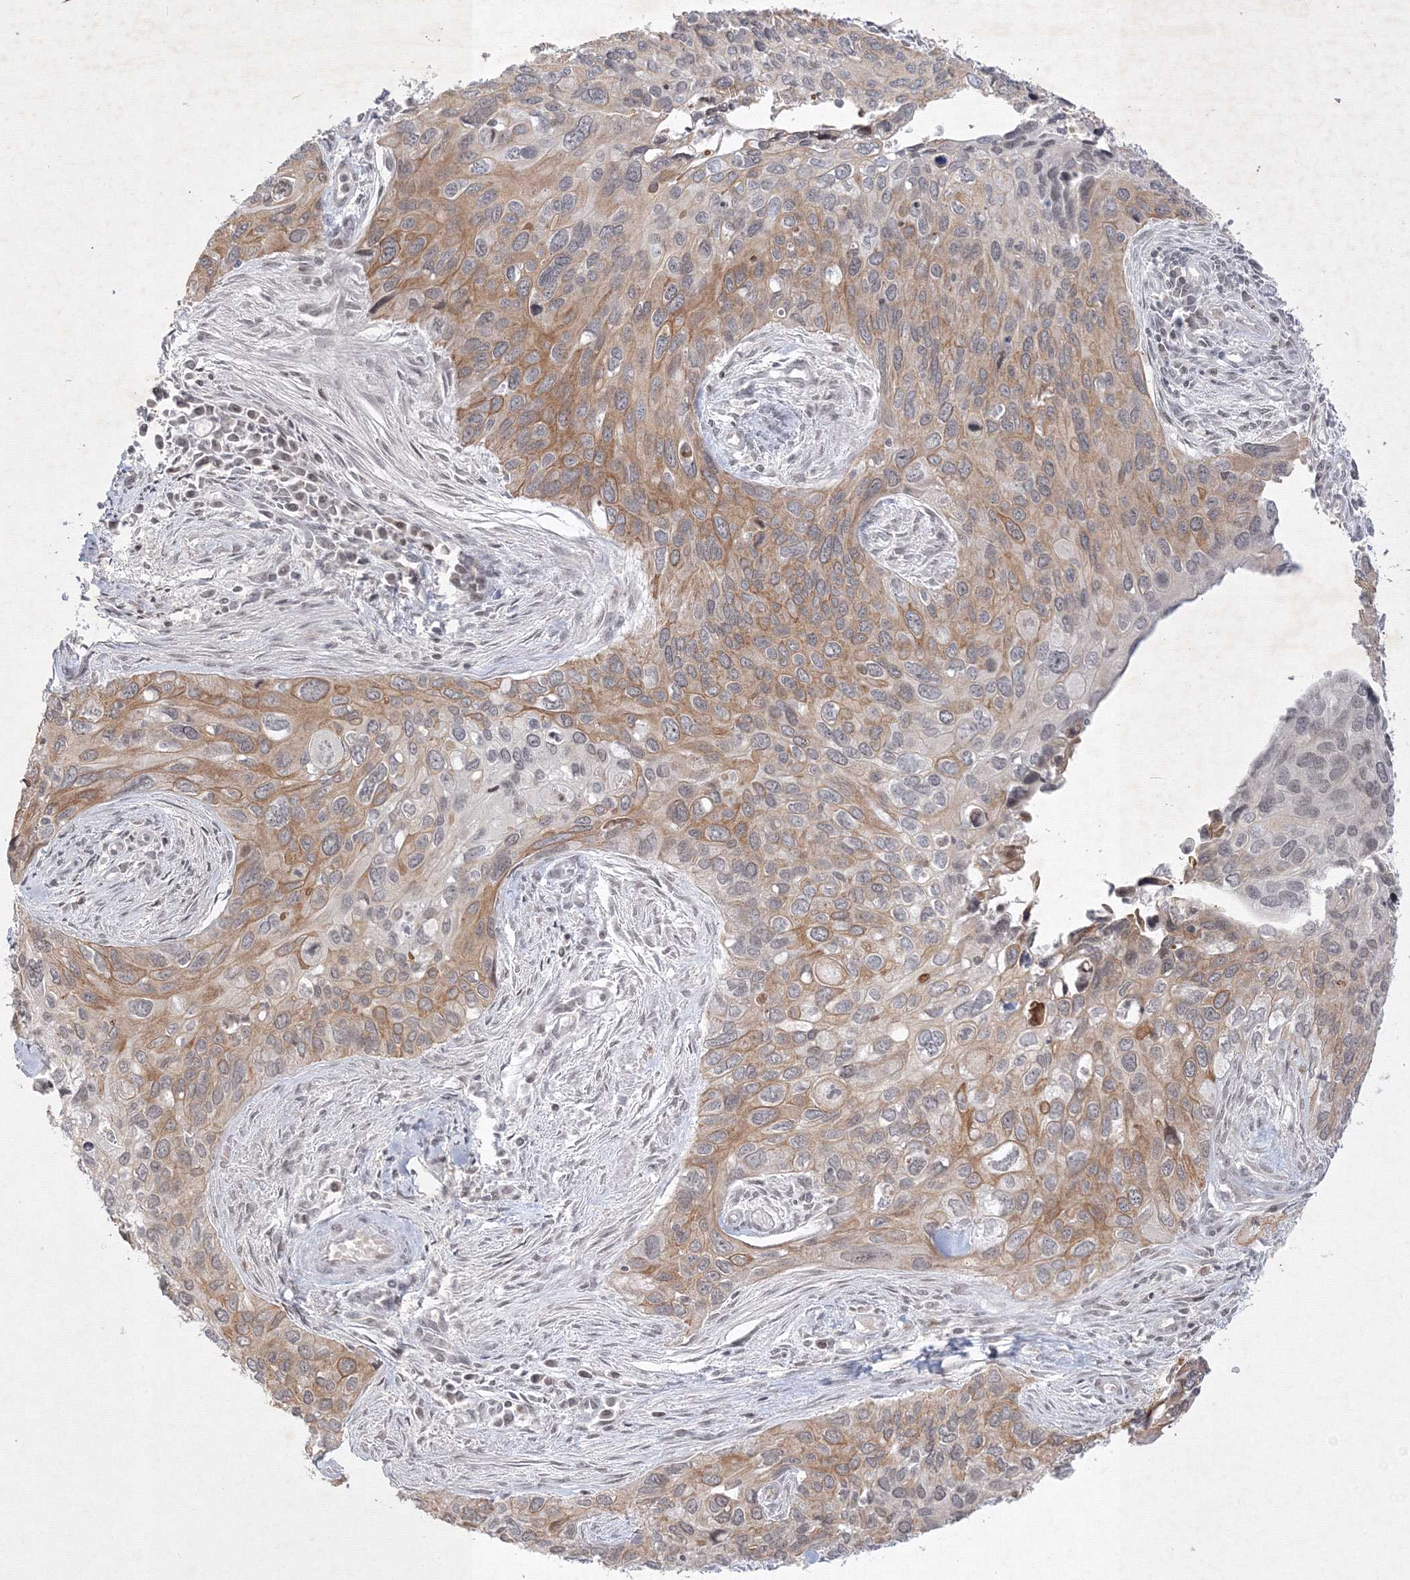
{"staining": {"intensity": "moderate", "quantity": "25%-75%", "location": "cytoplasmic/membranous"}, "tissue": "cervical cancer", "cell_type": "Tumor cells", "image_type": "cancer", "snomed": [{"axis": "morphology", "description": "Squamous cell carcinoma, NOS"}, {"axis": "topography", "description": "Cervix"}], "caption": "Approximately 25%-75% of tumor cells in cervical cancer exhibit moderate cytoplasmic/membranous protein expression as visualized by brown immunohistochemical staining.", "gene": "NXPE3", "patient": {"sex": "female", "age": 55}}